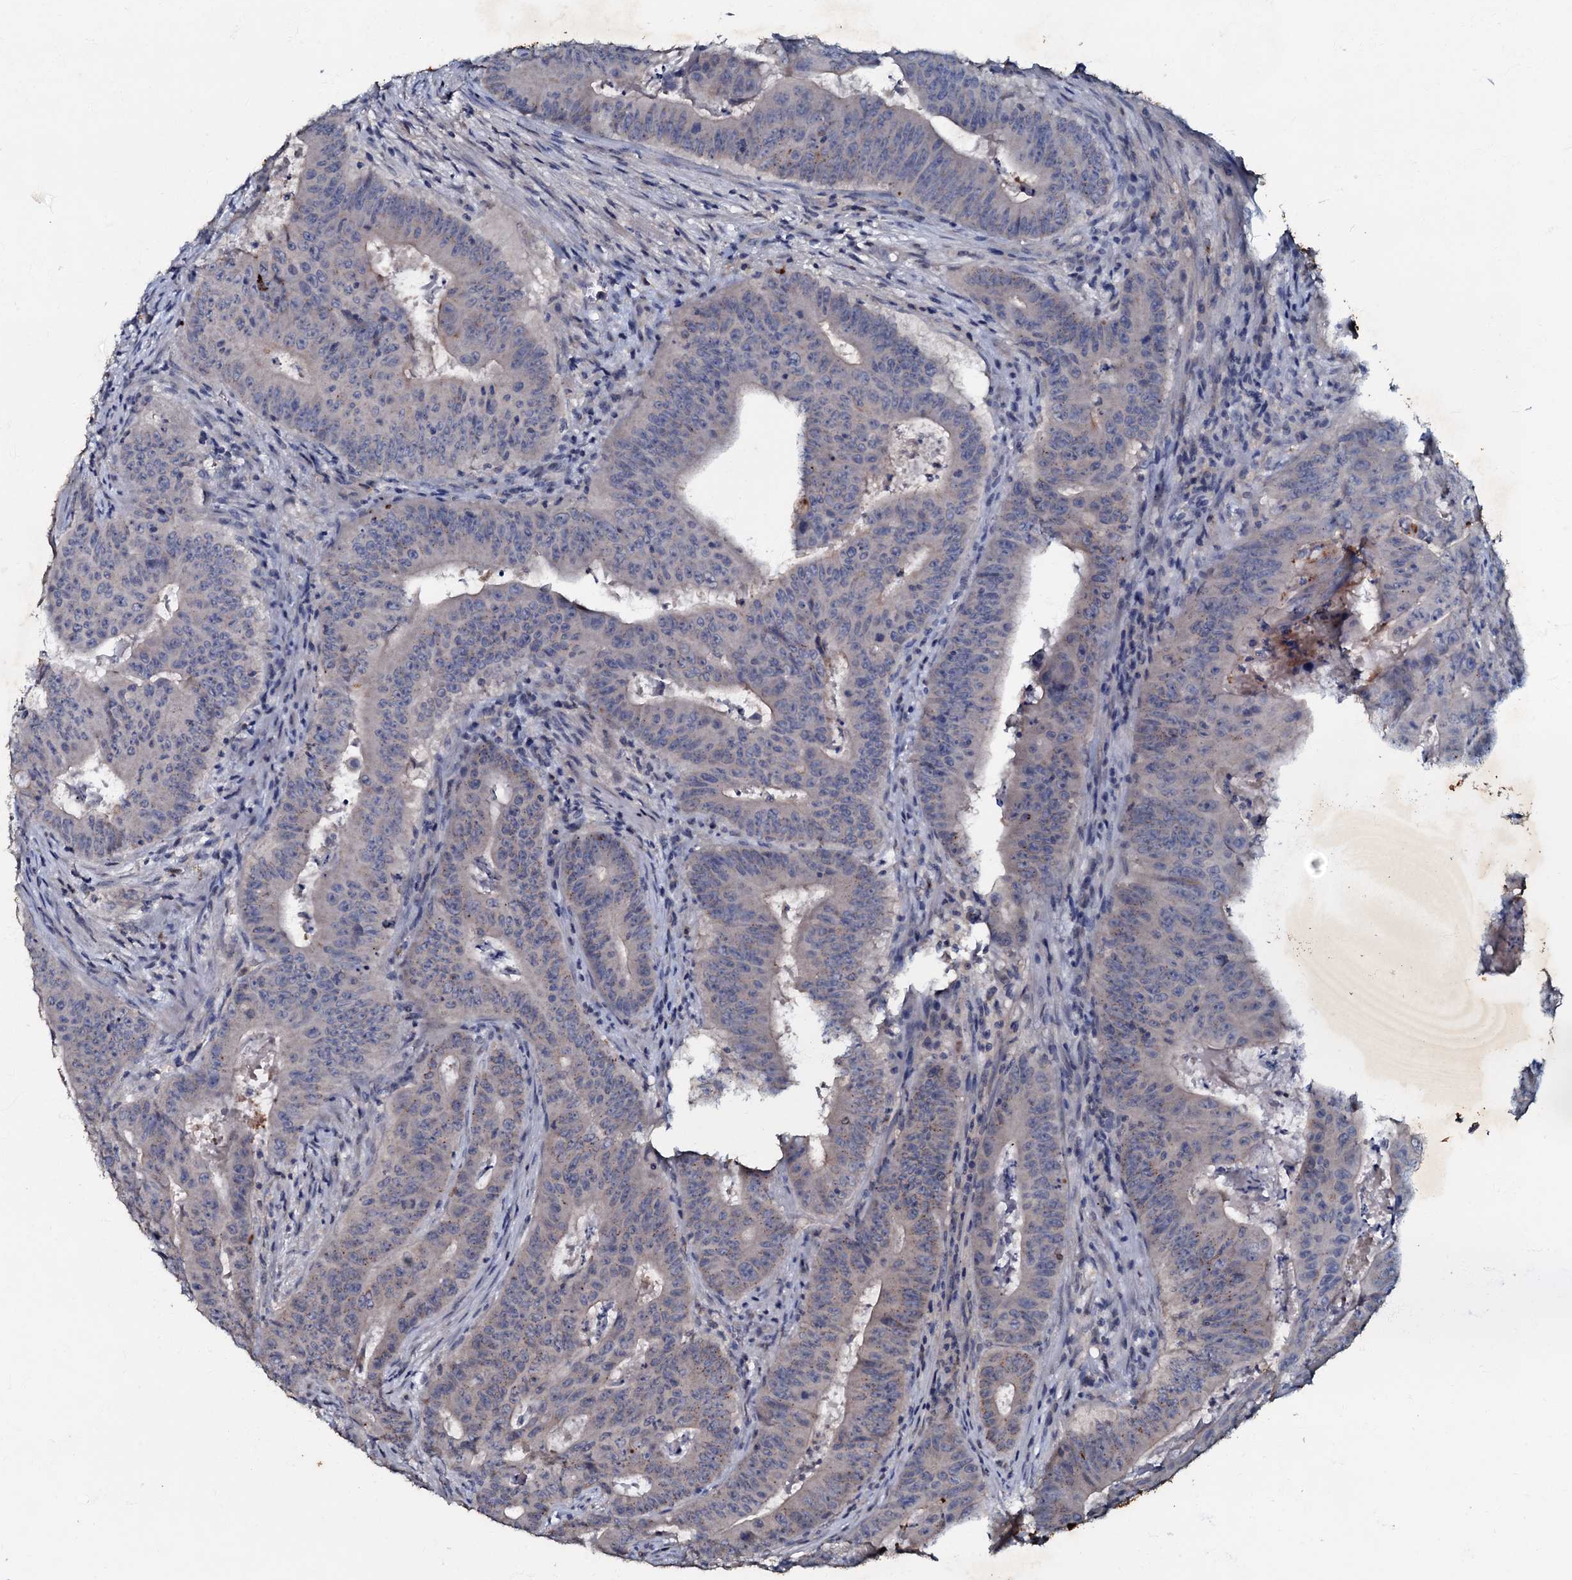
{"staining": {"intensity": "negative", "quantity": "none", "location": "none"}, "tissue": "colorectal cancer", "cell_type": "Tumor cells", "image_type": "cancer", "snomed": [{"axis": "morphology", "description": "Adenocarcinoma, NOS"}, {"axis": "topography", "description": "Rectum"}], "caption": "Immunohistochemistry (IHC) of colorectal adenocarcinoma shows no positivity in tumor cells. (DAB immunohistochemistry (IHC) visualized using brightfield microscopy, high magnification).", "gene": "MANSC4", "patient": {"sex": "female", "age": 75}}